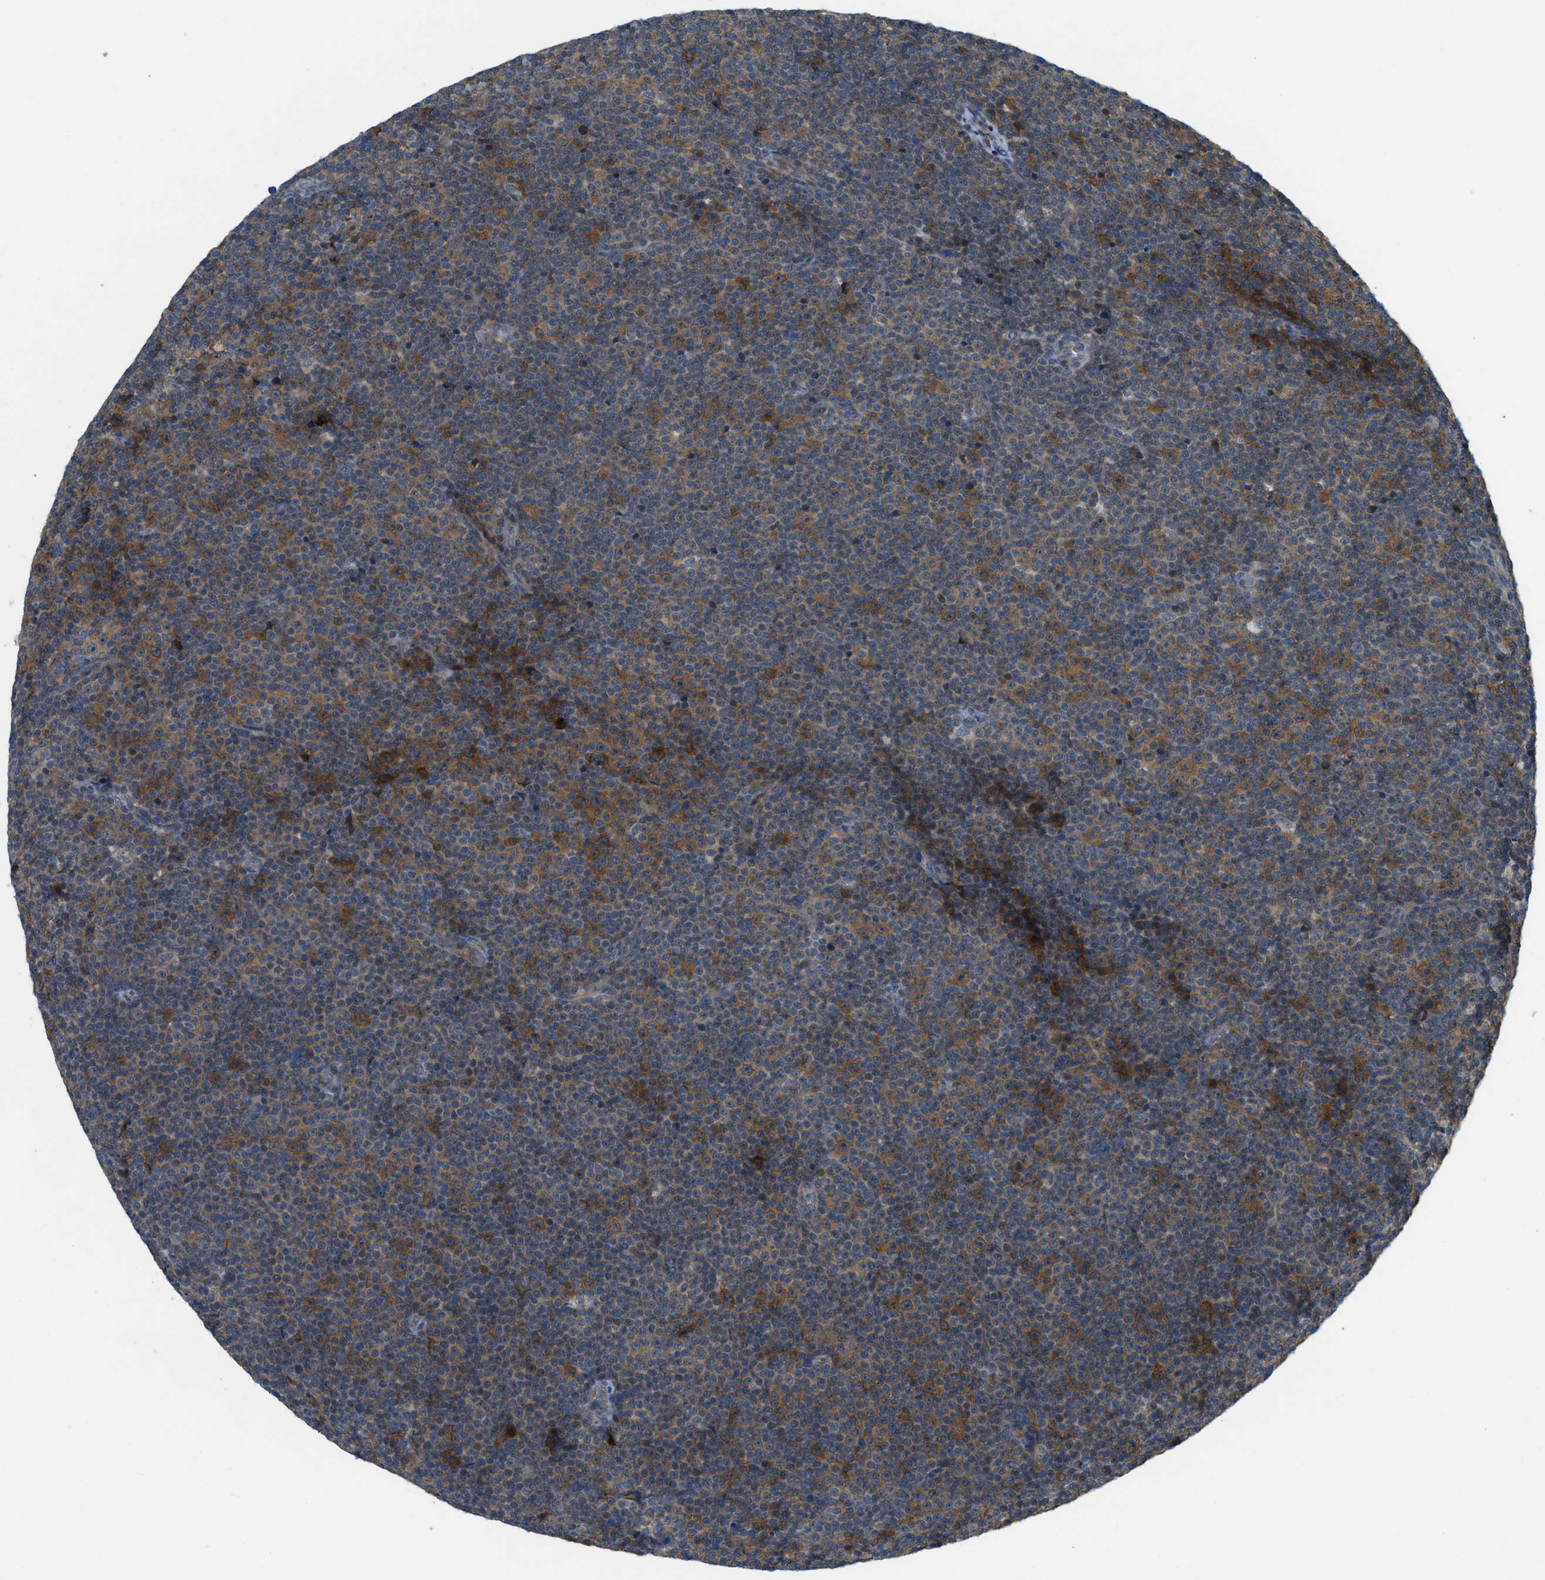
{"staining": {"intensity": "moderate", "quantity": "25%-75%", "location": "cytoplasmic/membranous"}, "tissue": "lymphoma", "cell_type": "Tumor cells", "image_type": "cancer", "snomed": [{"axis": "morphology", "description": "Malignant lymphoma, non-Hodgkin's type, Low grade"}, {"axis": "topography", "description": "Lymph node"}], "caption": "Low-grade malignant lymphoma, non-Hodgkin's type was stained to show a protein in brown. There is medium levels of moderate cytoplasmic/membranous expression in about 25%-75% of tumor cells.", "gene": "PDCL3", "patient": {"sex": "female", "age": 67}}